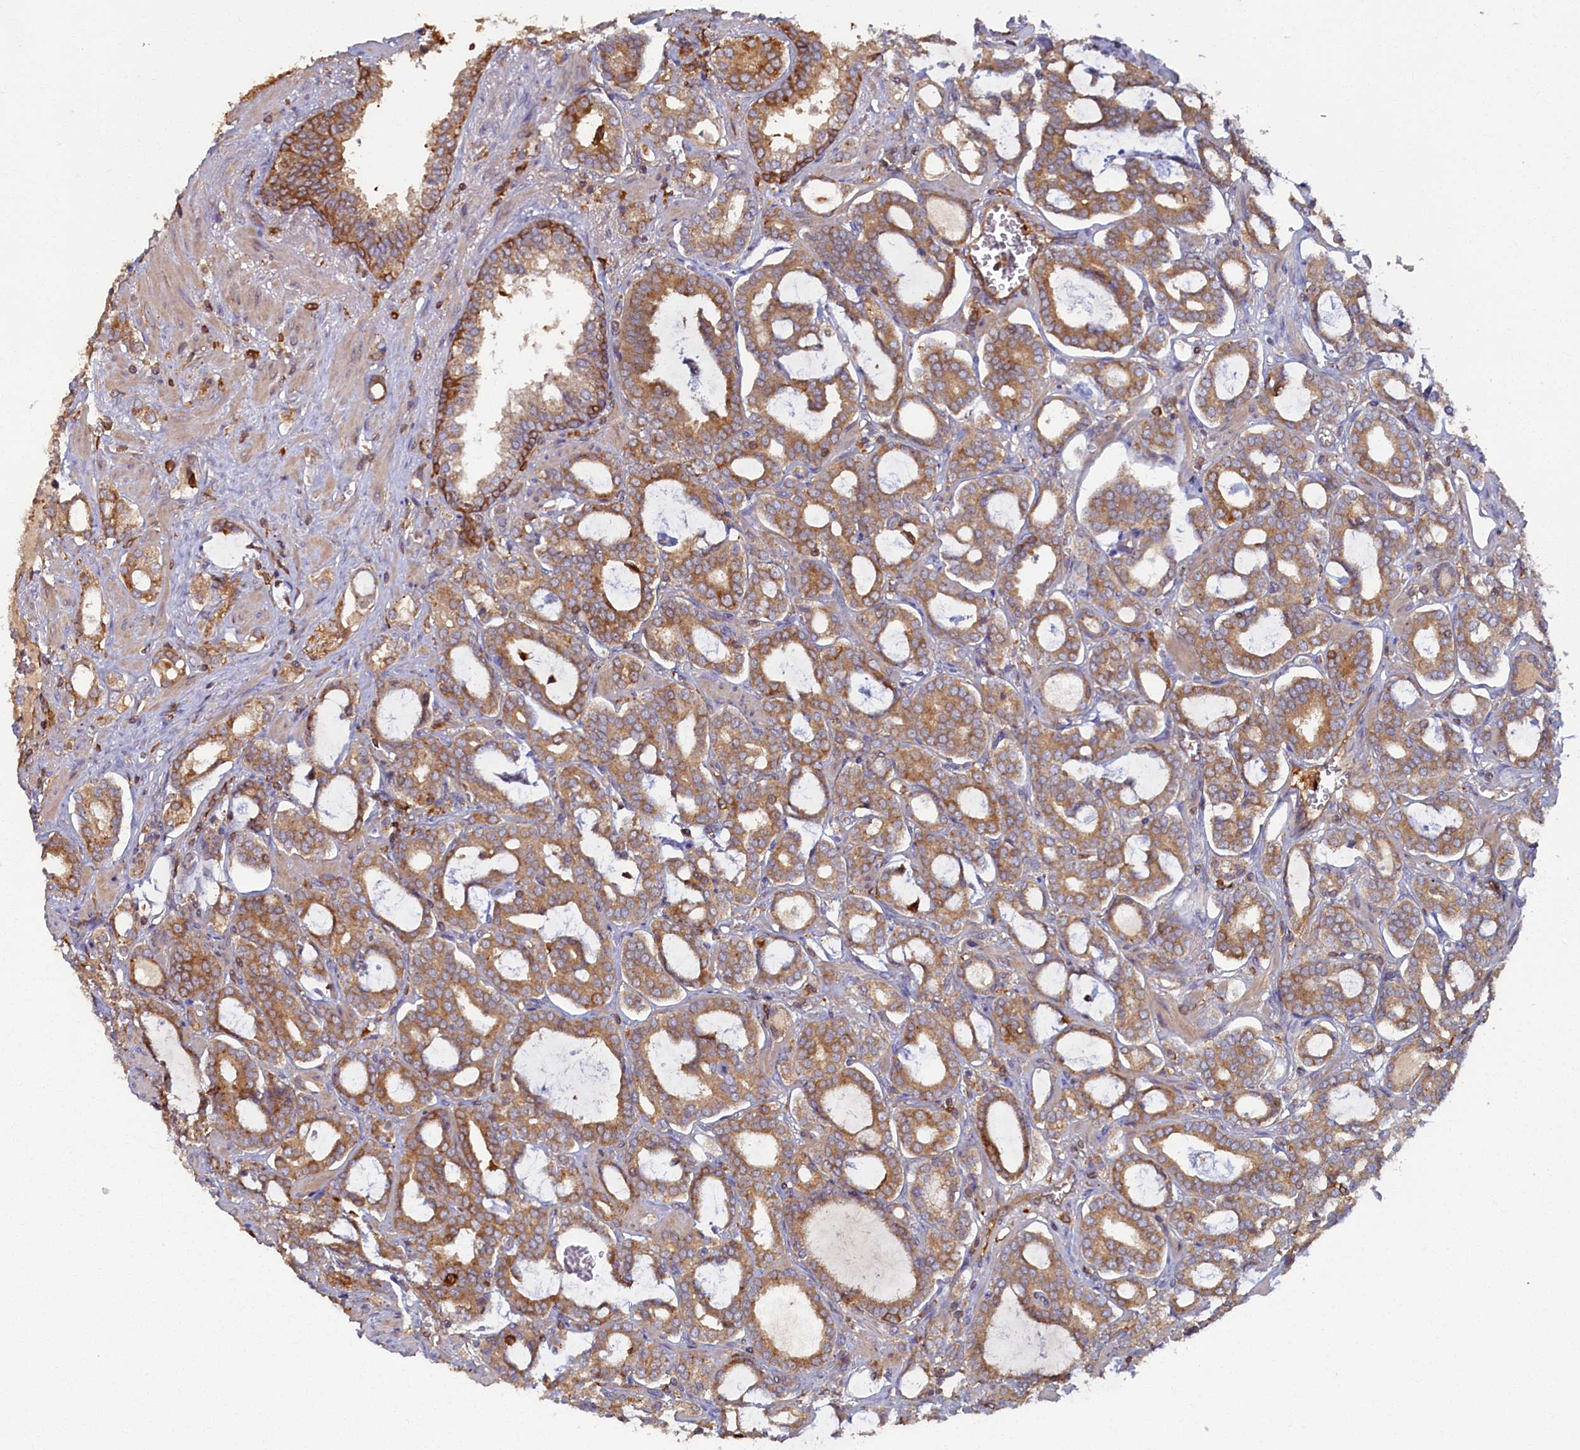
{"staining": {"intensity": "strong", "quantity": ">75%", "location": "cytoplasmic/membranous"}, "tissue": "prostate cancer", "cell_type": "Tumor cells", "image_type": "cancer", "snomed": [{"axis": "morphology", "description": "Adenocarcinoma, High grade"}, {"axis": "topography", "description": "Prostate and seminal vesicle, NOS"}], "caption": "IHC (DAB) staining of prostate cancer shows strong cytoplasmic/membranous protein positivity in approximately >75% of tumor cells. The staining was performed using DAB, with brown indicating positive protein expression. Nuclei are stained blue with hematoxylin.", "gene": "TIMM8B", "patient": {"sex": "male", "age": 67}}